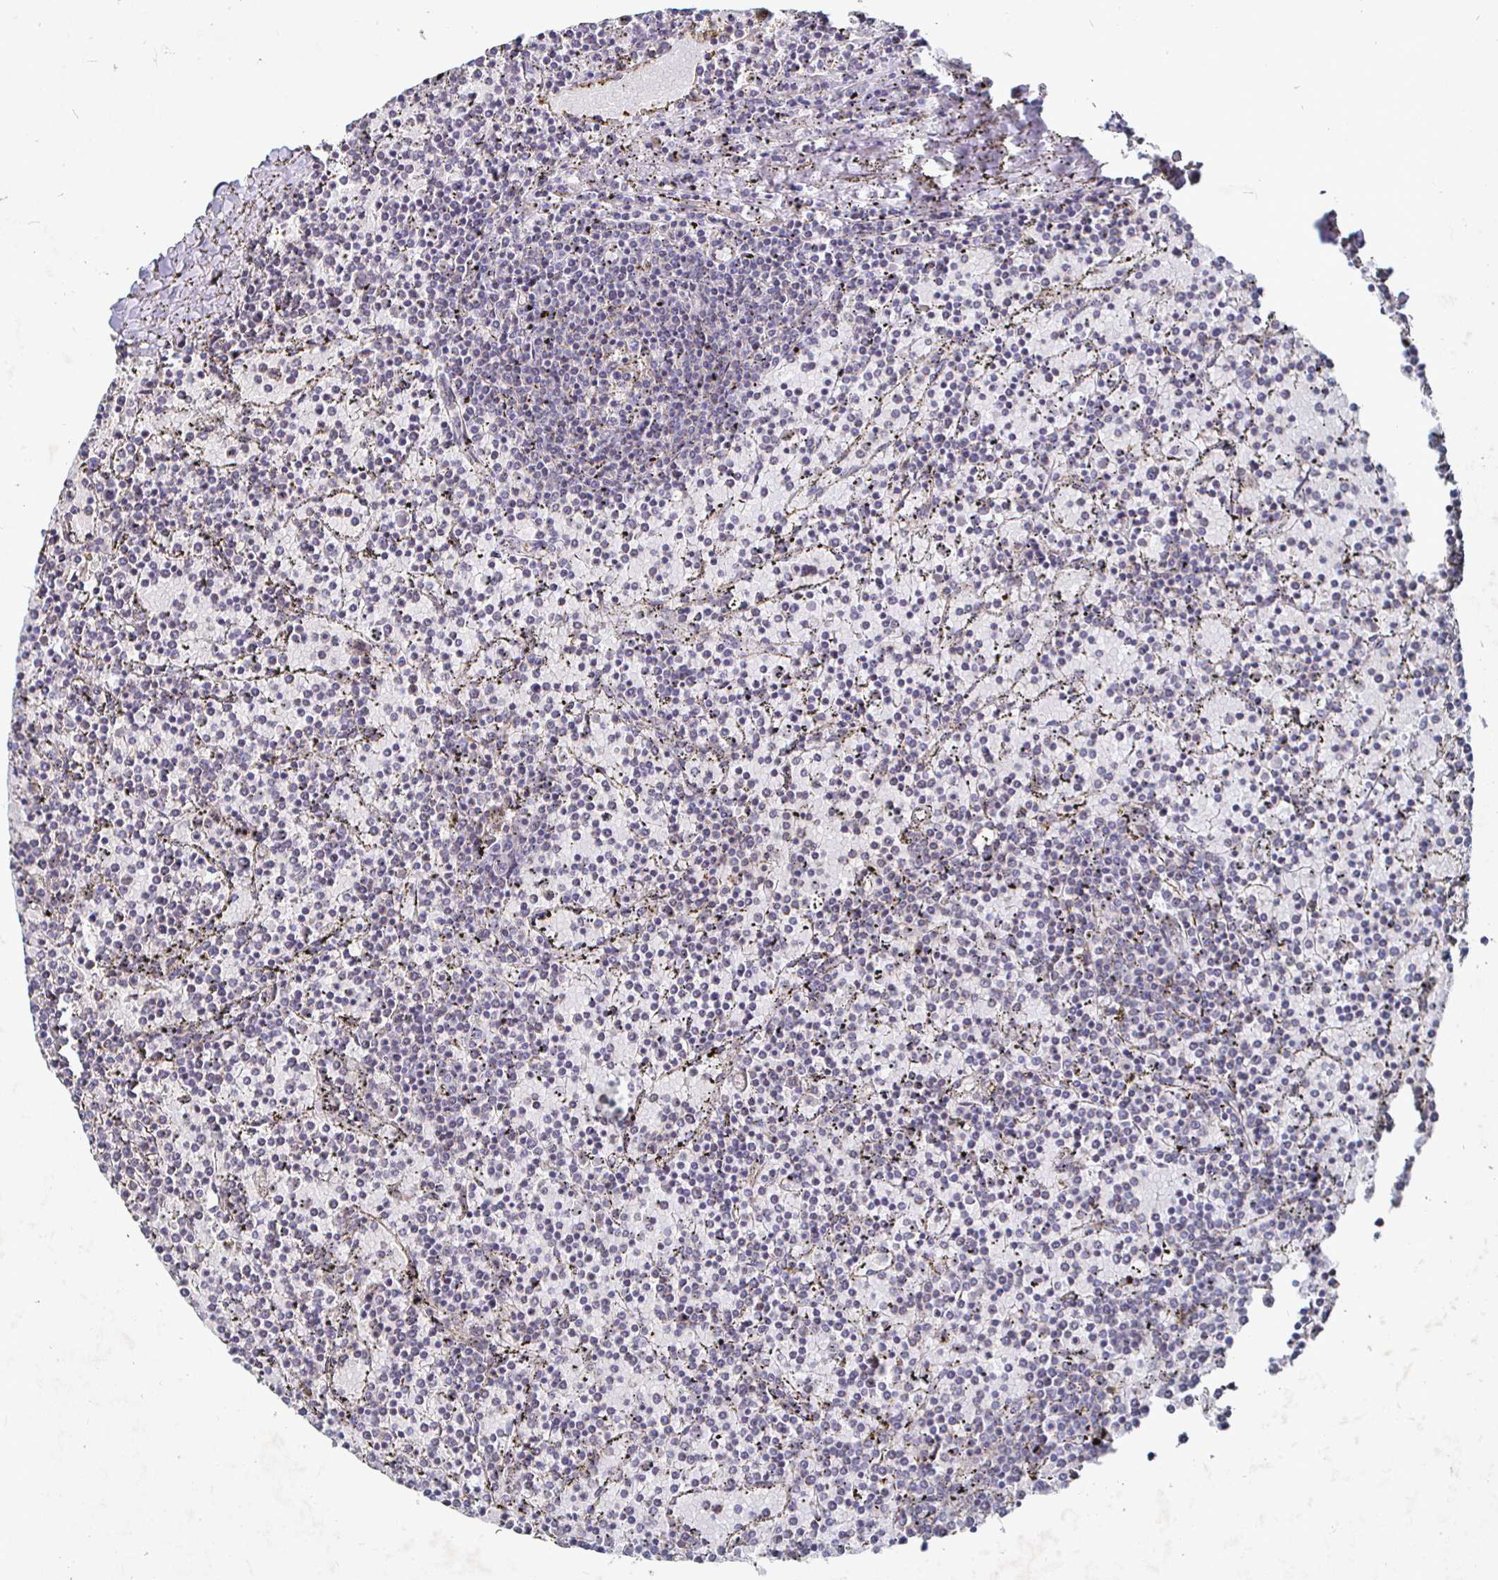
{"staining": {"intensity": "negative", "quantity": "none", "location": "none"}, "tissue": "lymphoma", "cell_type": "Tumor cells", "image_type": "cancer", "snomed": [{"axis": "morphology", "description": "Malignant lymphoma, non-Hodgkin's type, Low grade"}, {"axis": "topography", "description": "Spleen"}], "caption": "The micrograph reveals no staining of tumor cells in lymphoma.", "gene": "NRSN1", "patient": {"sex": "female", "age": 77}}